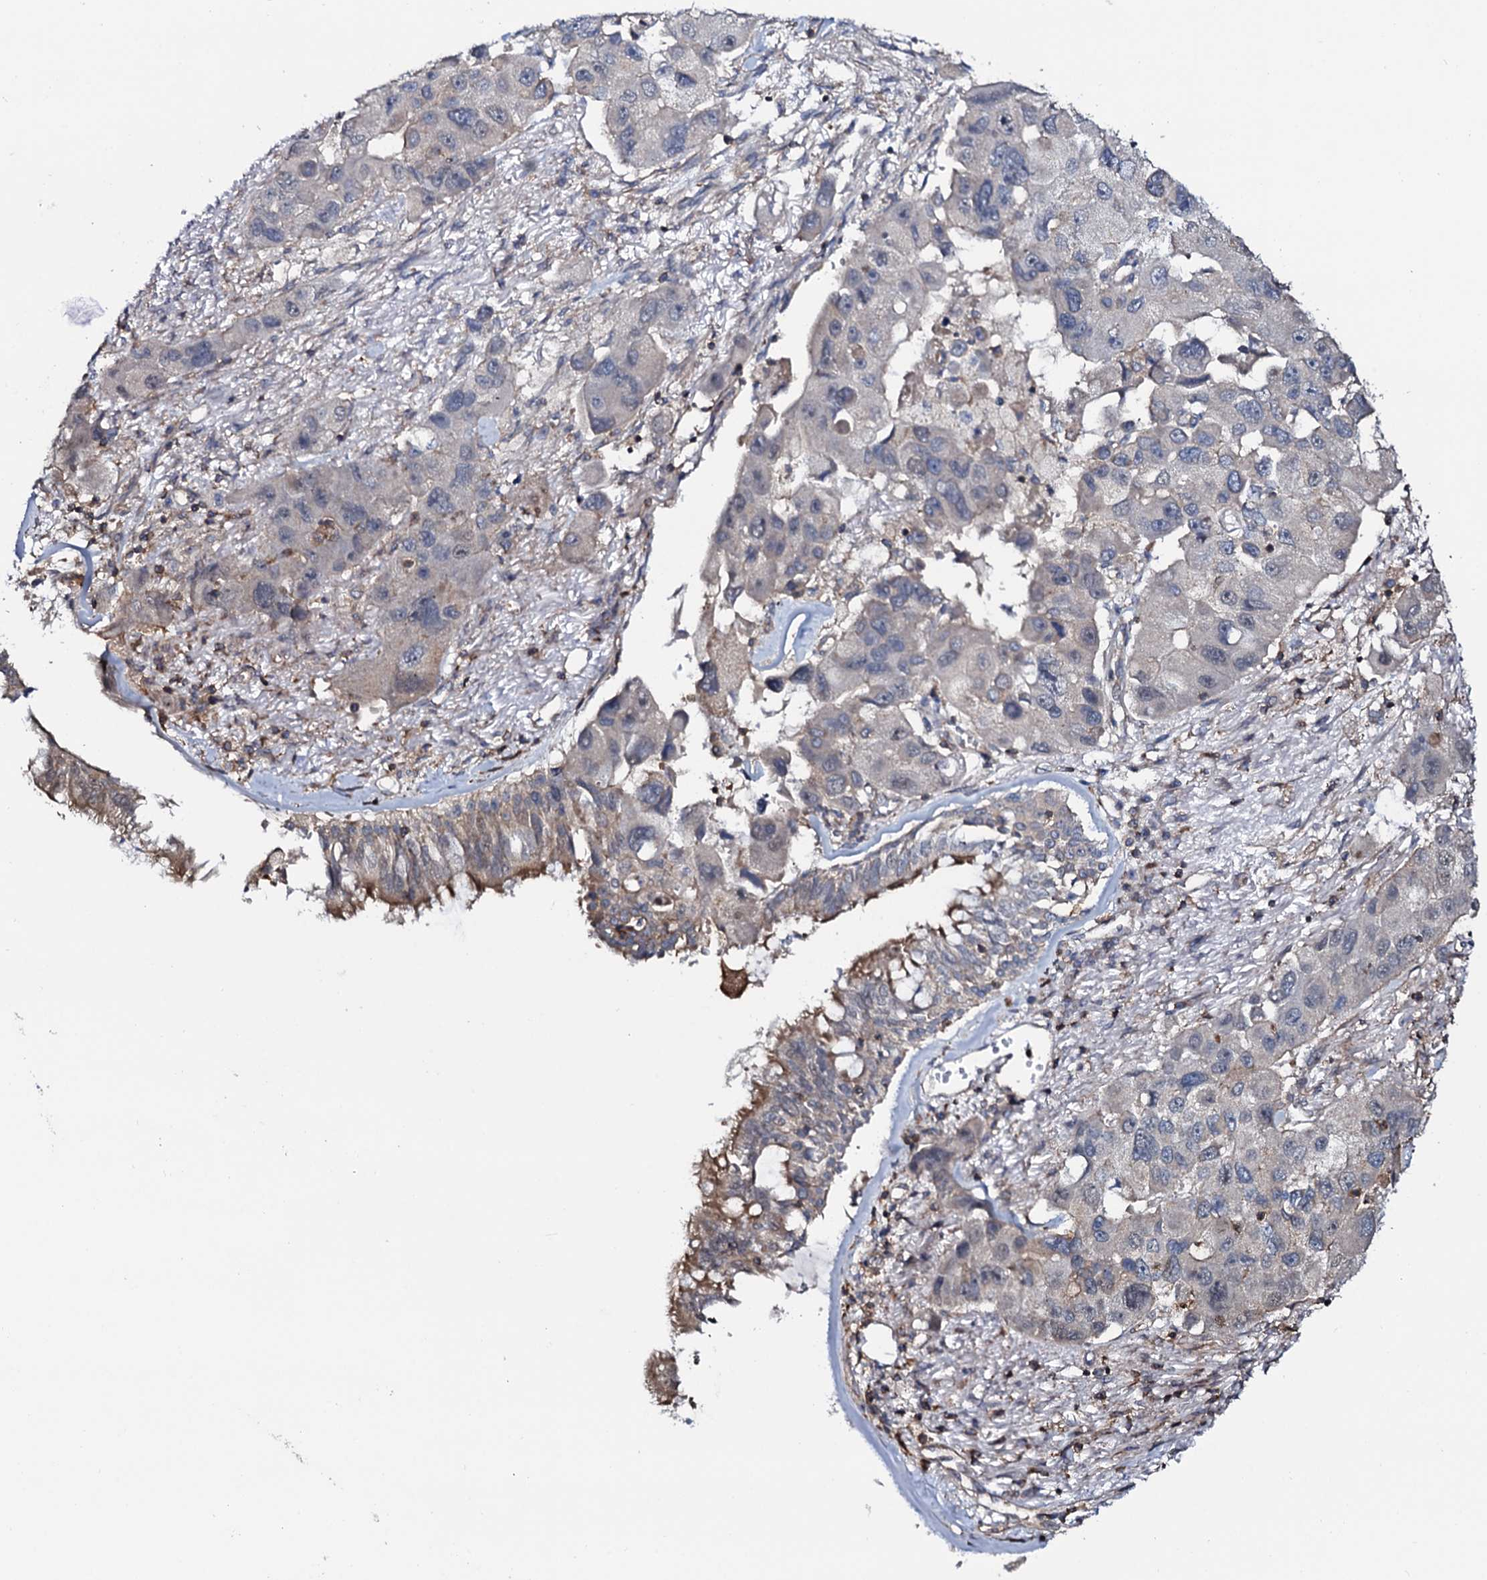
{"staining": {"intensity": "negative", "quantity": "none", "location": "none"}, "tissue": "lung cancer", "cell_type": "Tumor cells", "image_type": "cancer", "snomed": [{"axis": "morphology", "description": "Adenocarcinoma, NOS"}, {"axis": "topography", "description": "Lung"}], "caption": "IHC of lung adenocarcinoma reveals no positivity in tumor cells.", "gene": "COG6", "patient": {"sex": "female", "age": 54}}